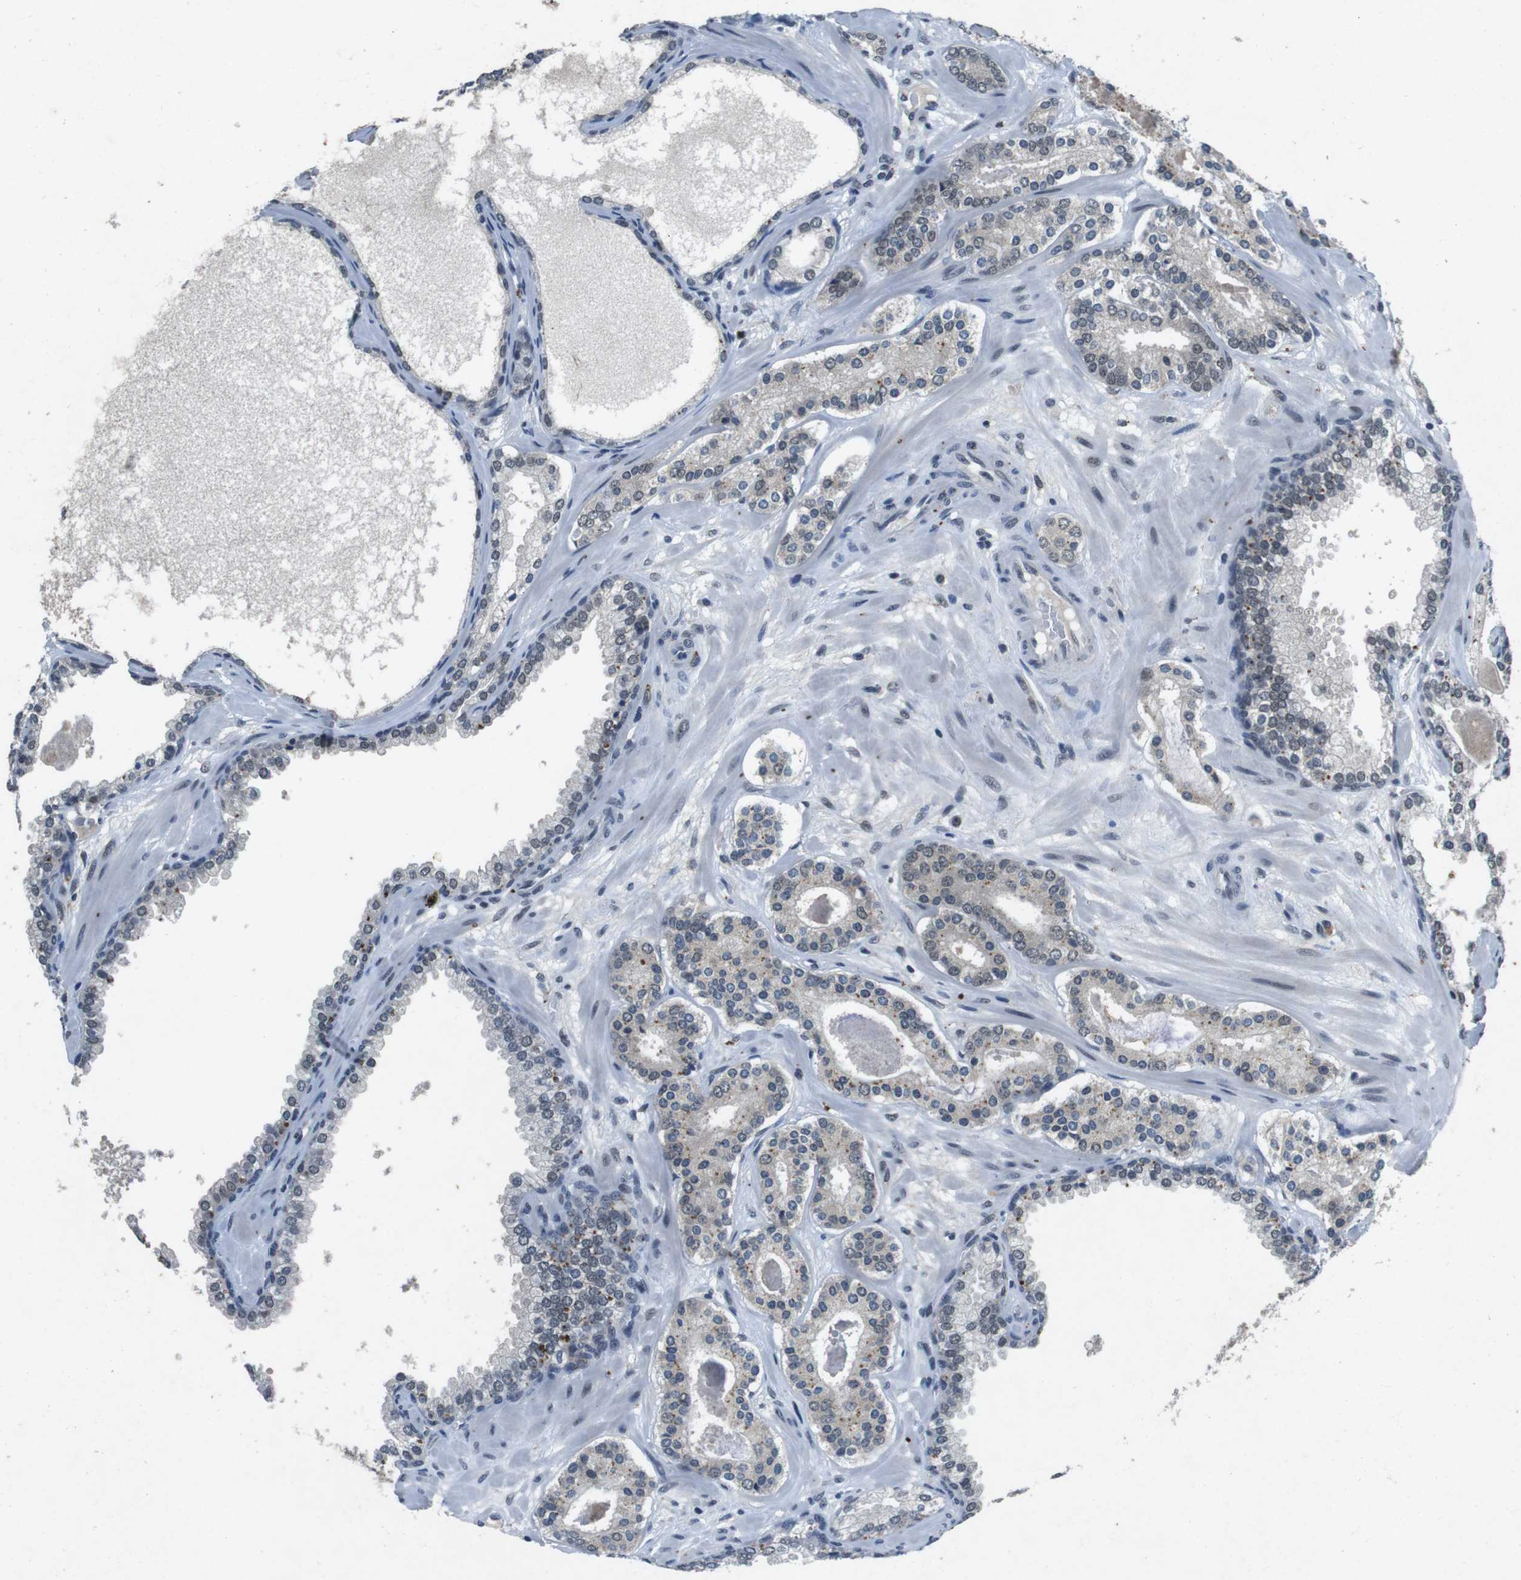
{"staining": {"intensity": "negative", "quantity": "none", "location": "none"}, "tissue": "prostate cancer", "cell_type": "Tumor cells", "image_type": "cancer", "snomed": [{"axis": "morphology", "description": "Adenocarcinoma, Low grade"}, {"axis": "topography", "description": "Prostate"}], "caption": "The image displays no staining of tumor cells in prostate cancer (low-grade adenocarcinoma).", "gene": "USP7", "patient": {"sex": "male", "age": 63}}